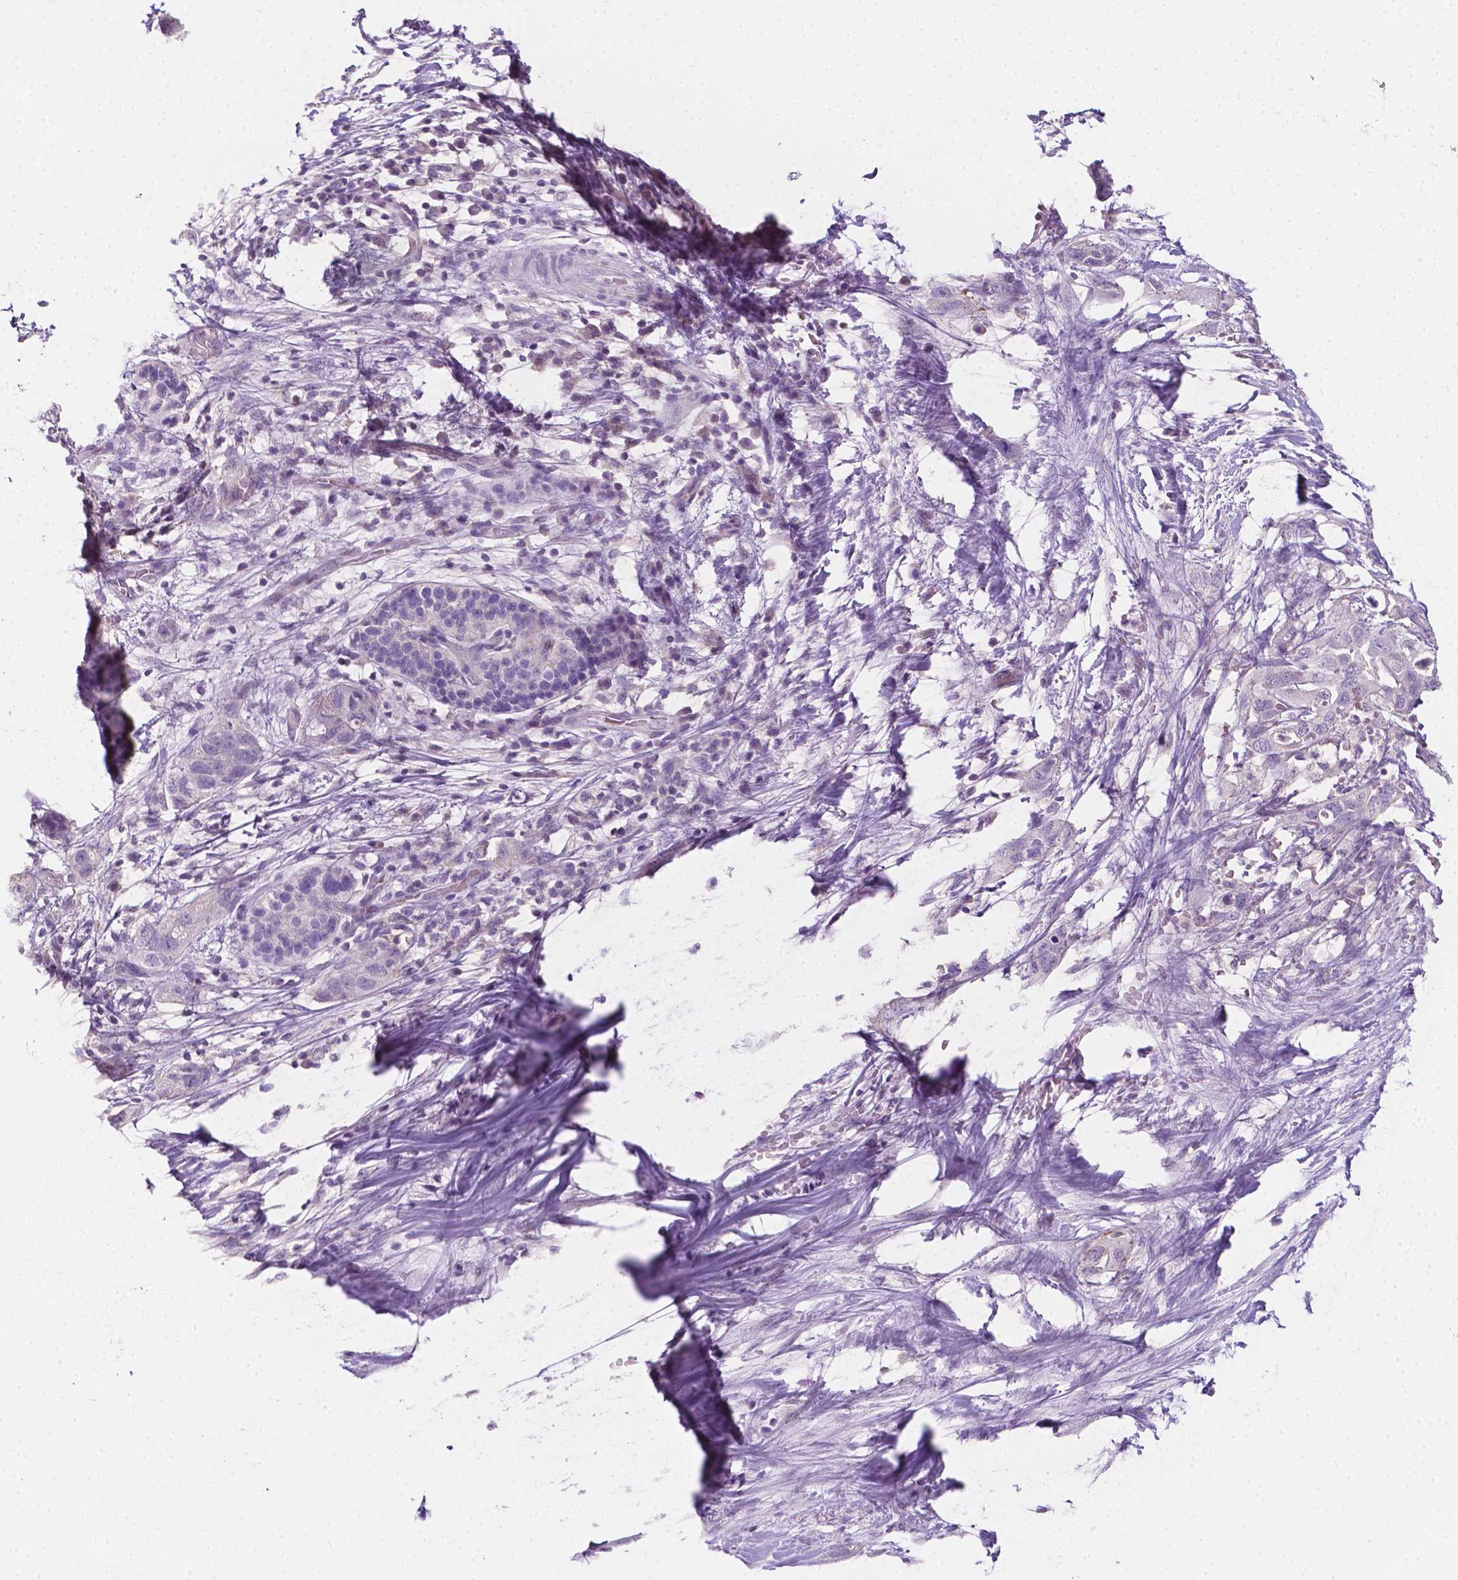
{"staining": {"intensity": "negative", "quantity": "none", "location": "none"}, "tissue": "pancreatic cancer", "cell_type": "Tumor cells", "image_type": "cancer", "snomed": [{"axis": "morphology", "description": "Adenocarcinoma, NOS"}, {"axis": "topography", "description": "Pancreas"}], "caption": "The photomicrograph displays no staining of tumor cells in adenocarcinoma (pancreatic).", "gene": "EGFR", "patient": {"sex": "female", "age": 72}}